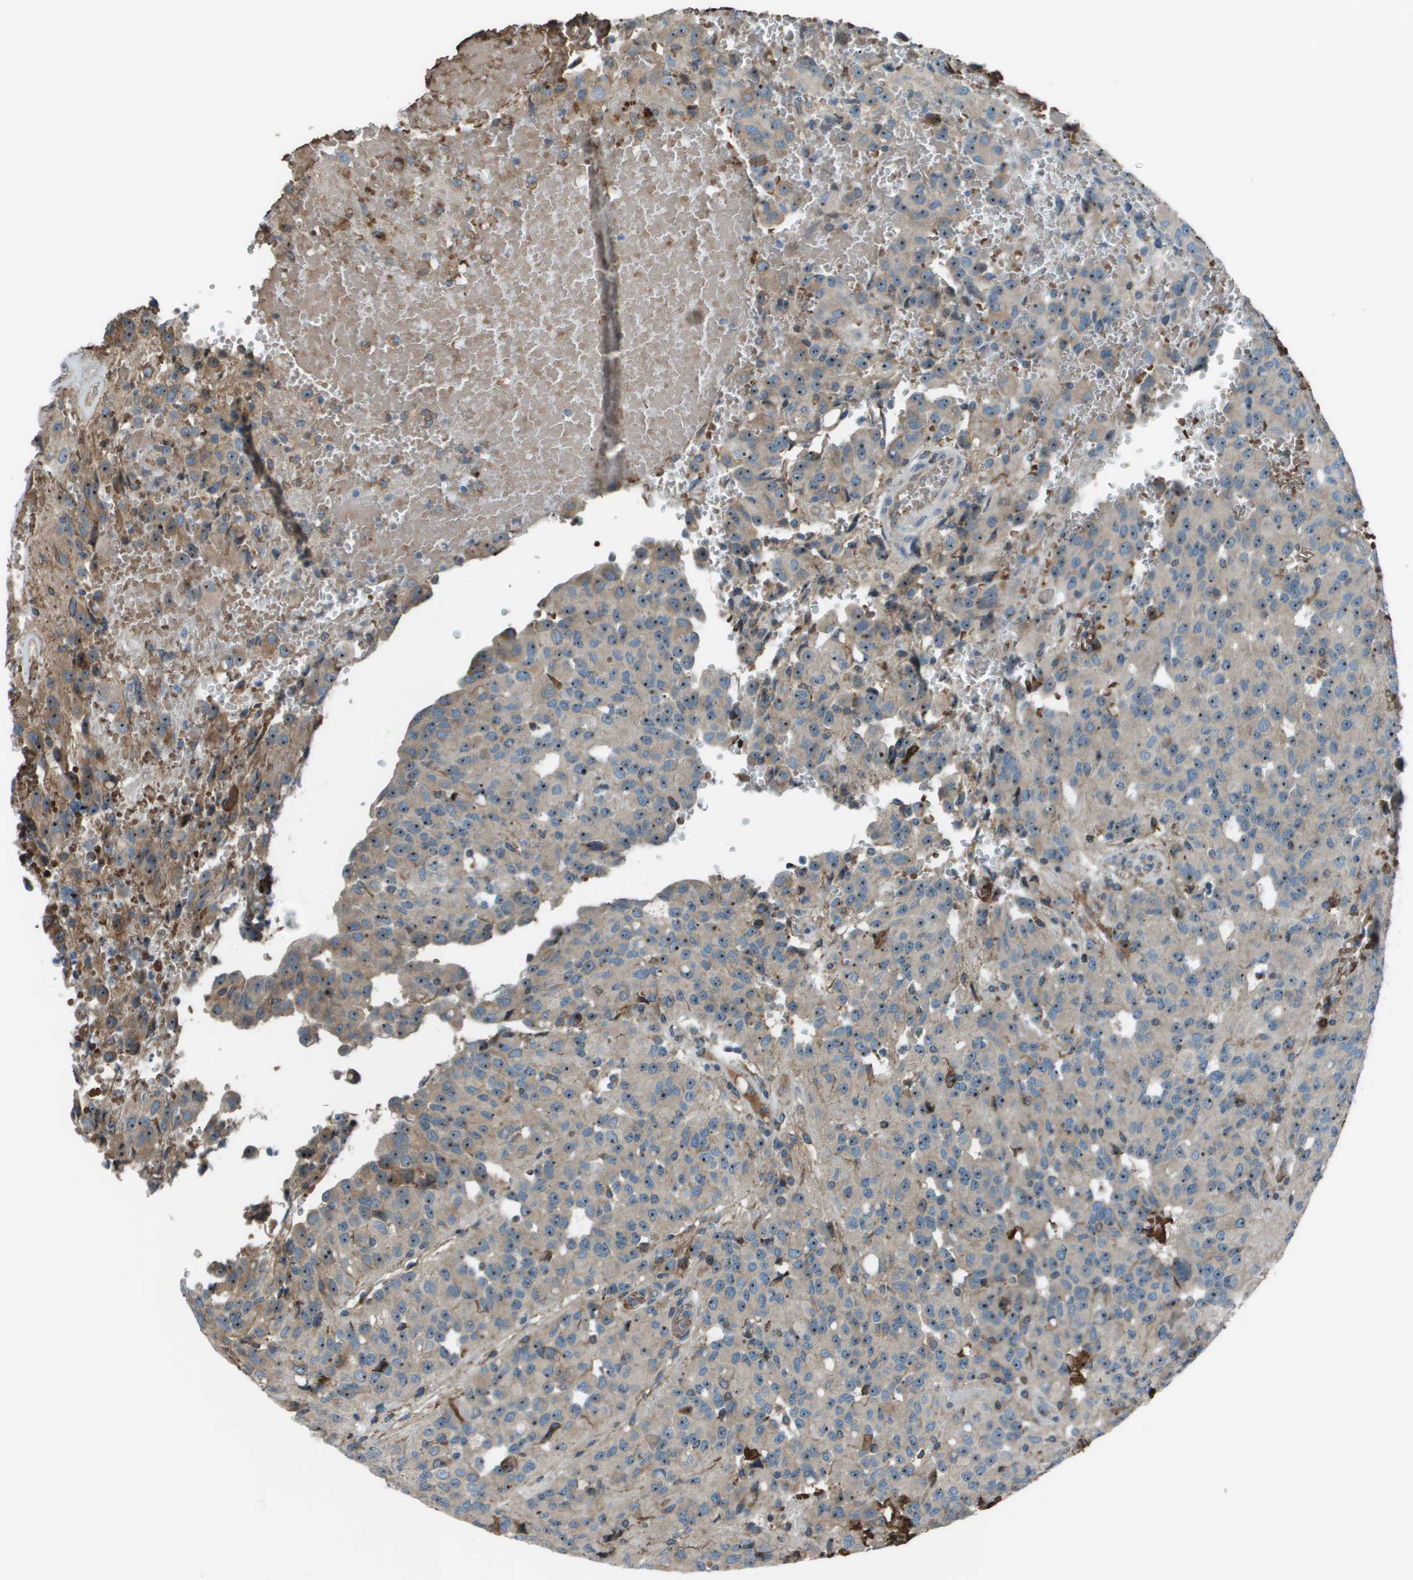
{"staining": {"intensity": "moderate", "quantity": ">75%", "location": "nuclear"}, "tissue": "glioma", "cell_type": "Tumor cells", "image_type": "cancer", "snomed": [{"axis": "morphology", "description": "Glioma, malignant, High grade"}, {"axis": "topography", "description": "Brain"}], "caption": "This histopathology image shows high-grade glioma (malignant) stained with immunohistochemistry to label a protein in brown. The nuclear of tumor cells show moderate positivity for the protein. Nuclei are counter-stained blue.", "gene": "UTS2", "patient": {"sex": "male", "age": 32}}